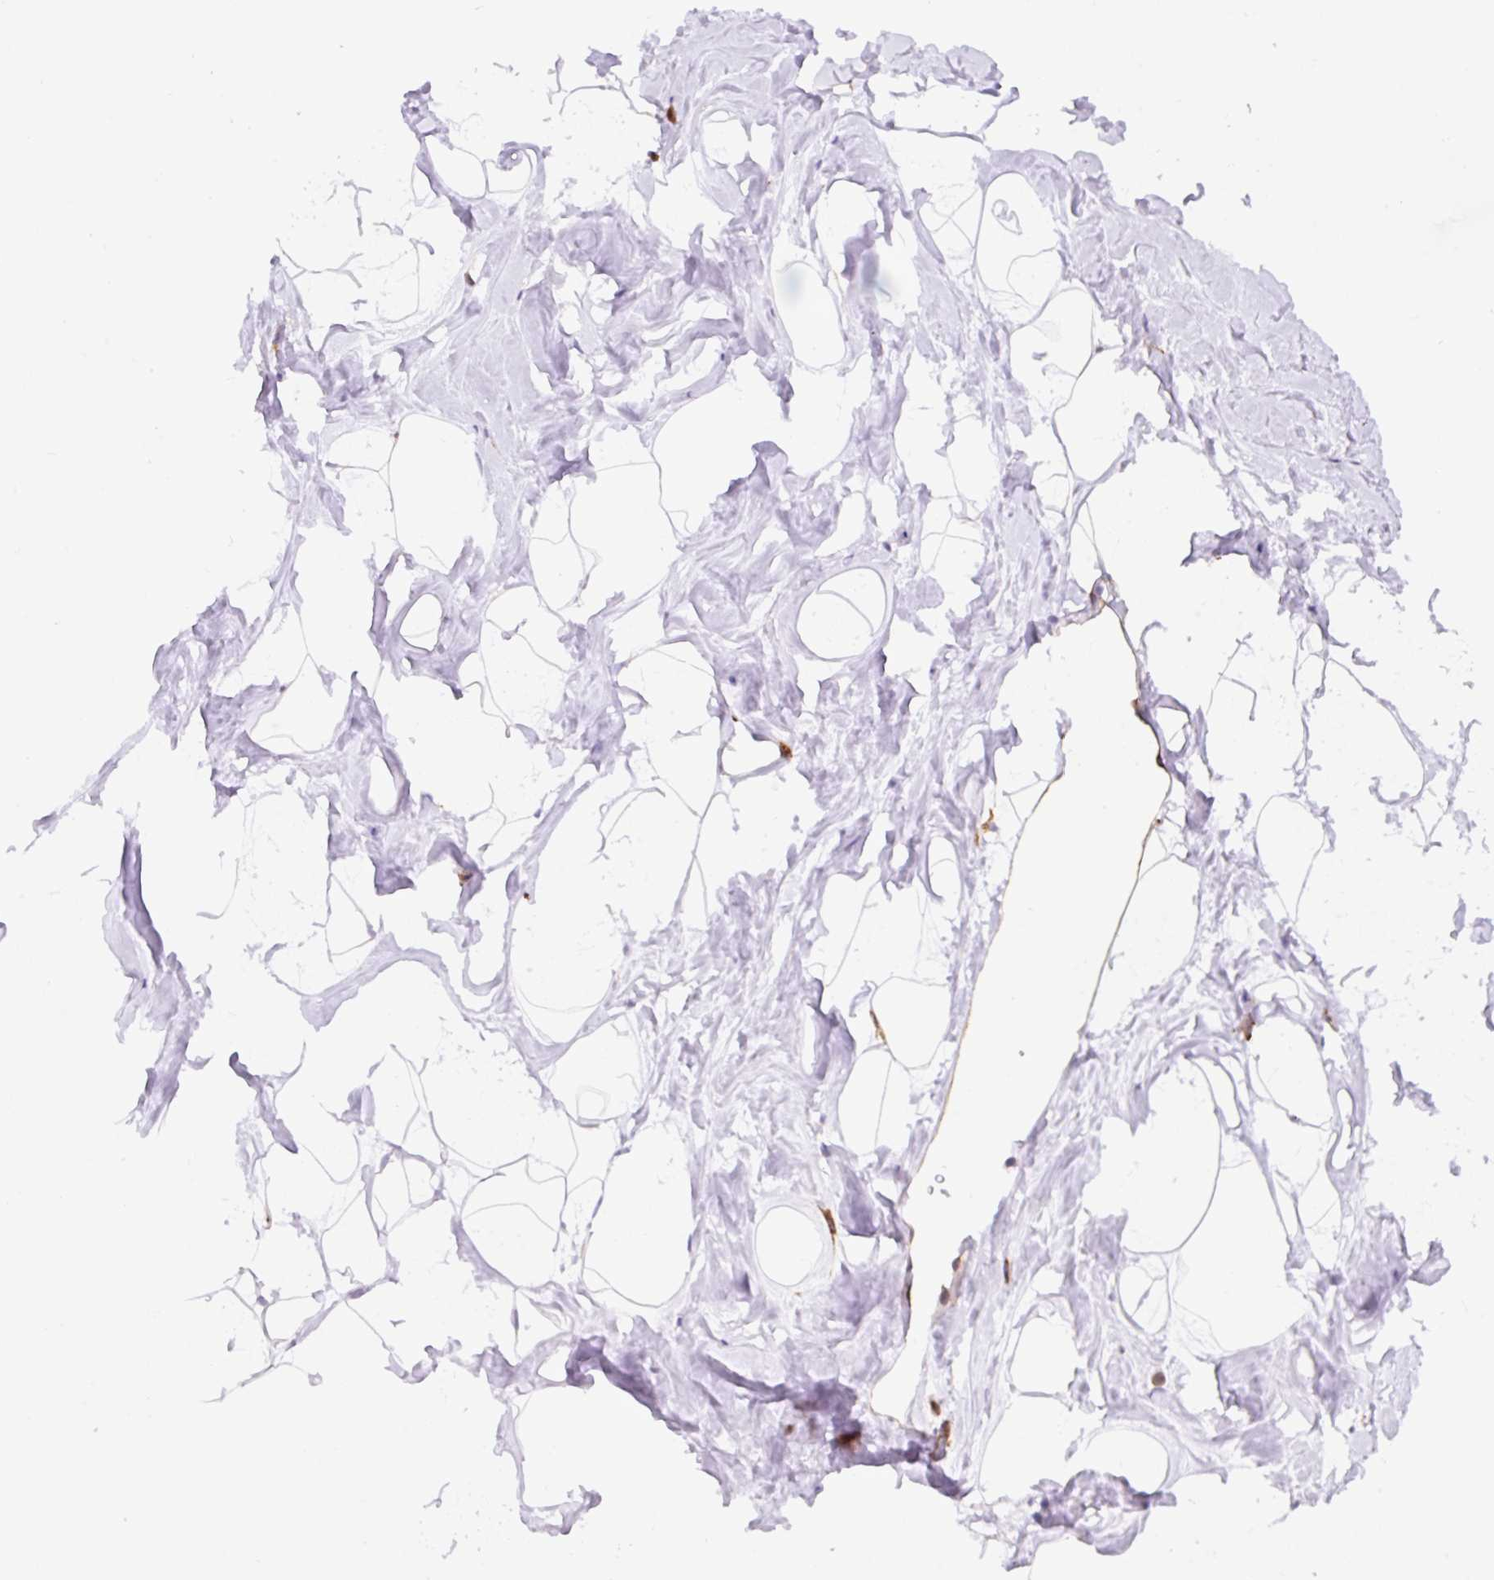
{"staining": {"intensity": "negative", "quantity": "none", "location": "none"}, "tissue": "breast", "cell_type": "Adipocytes", "image_type": "normal", "snomed": [{"axis": "morphology", "description": "Normal tissue, NOS"}, {"axis": "topography", "description": "Breast"}], "caption": "IHC micrograph of unremarkable breast stained for a protein (brown), which shows no positivity in adipocytes.", "gene": "DNM2", "patient": {"sex": "female", "age": 32}}